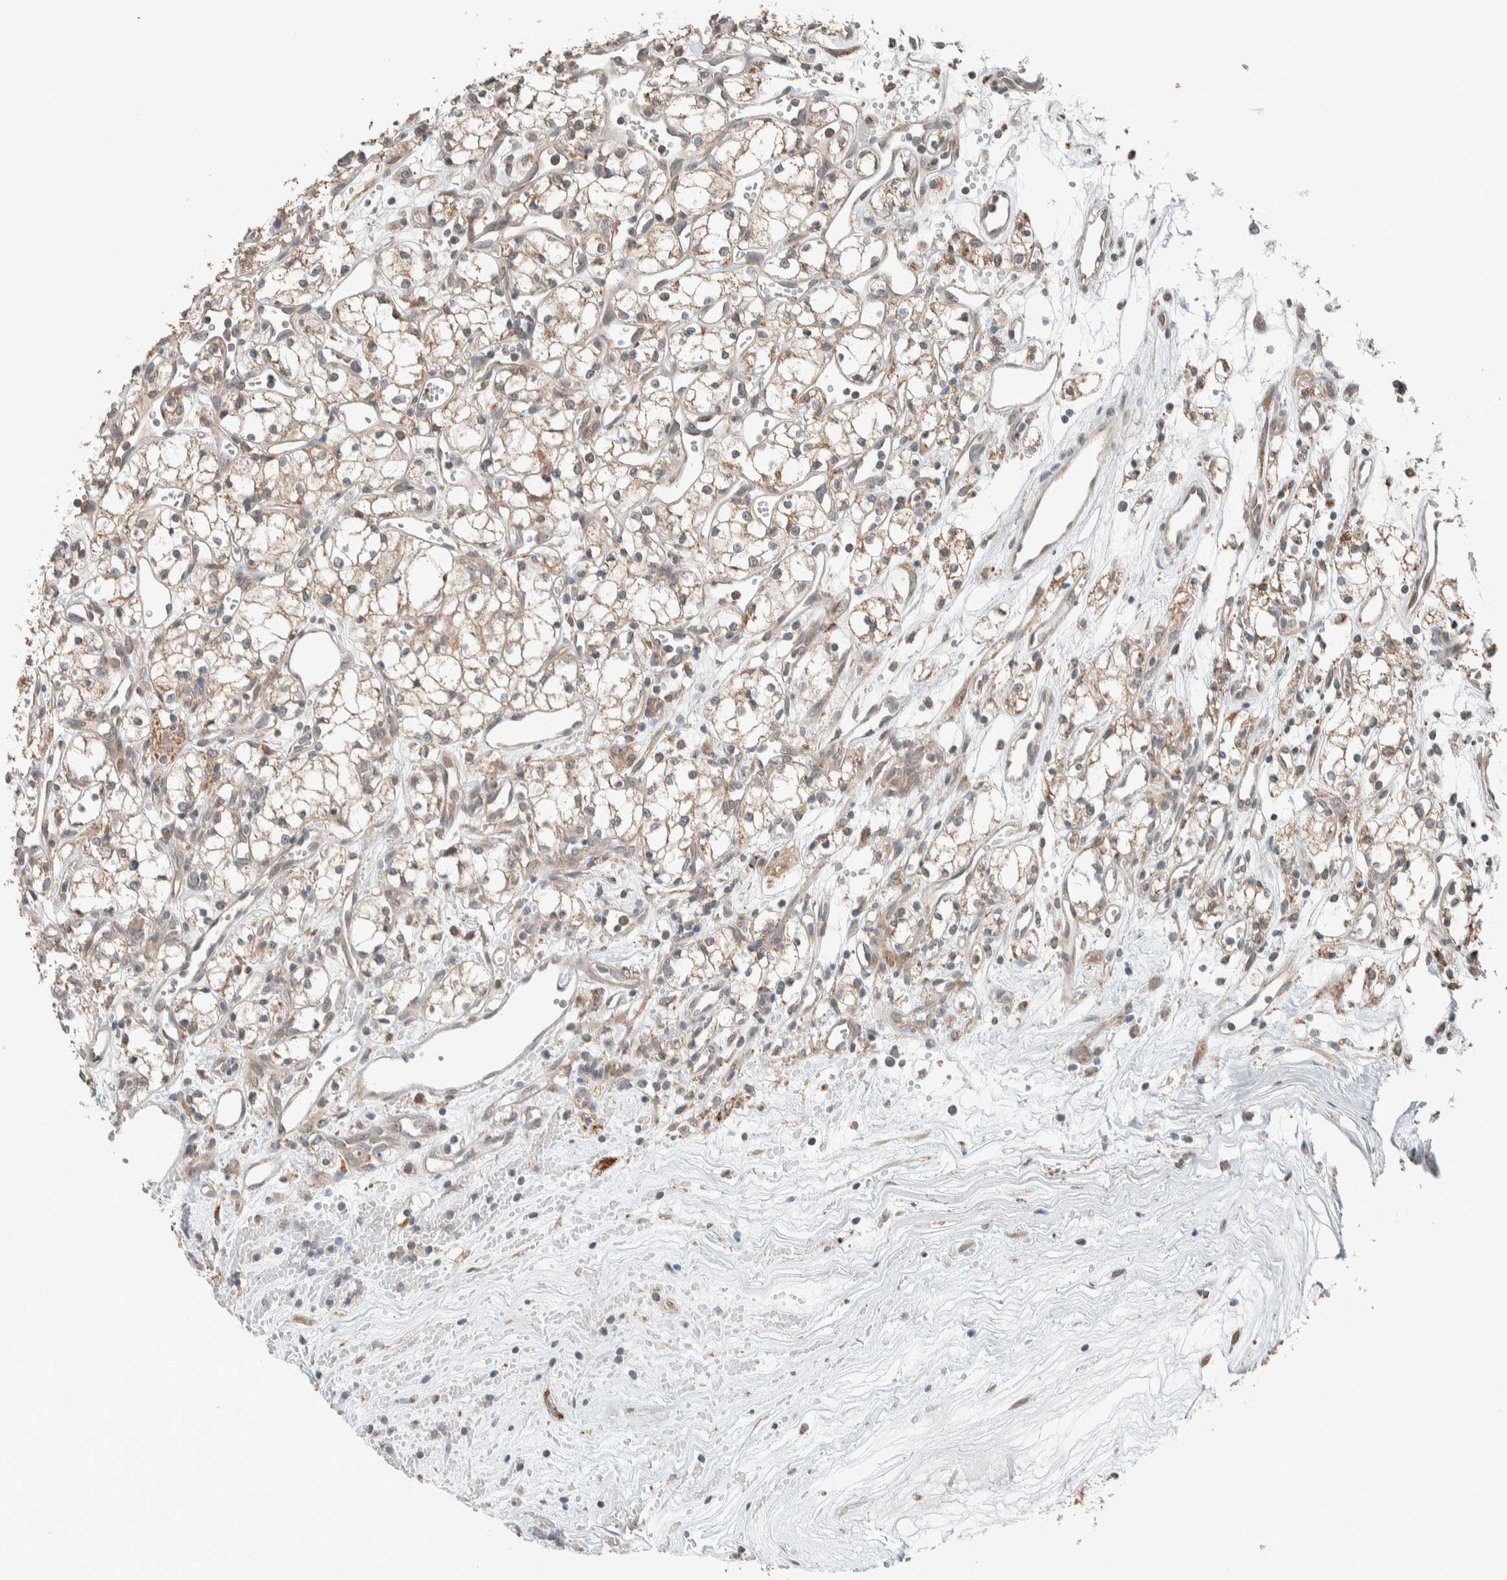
{"staining": {"intensity": "moderate", "quantity": ">75%", "location": "cytoplasmic/membranous"}, "tissue": "renal cancer", "cell_type": "Tumor cells", "image_type": "cancer", "snomed": [{"axis": "morphology", "description": "Adenocarcinoma, NOS"}, {"axis": "topography", "description": "Kidney"}], "caption": "A medium amount of moderate cytoplasmic/membranous expression is identified in about >75% of tumor cells in renal adenocarcinoma tissue.", "gene": "NBR1", "patient": {"sex": "male", "age": 59}}